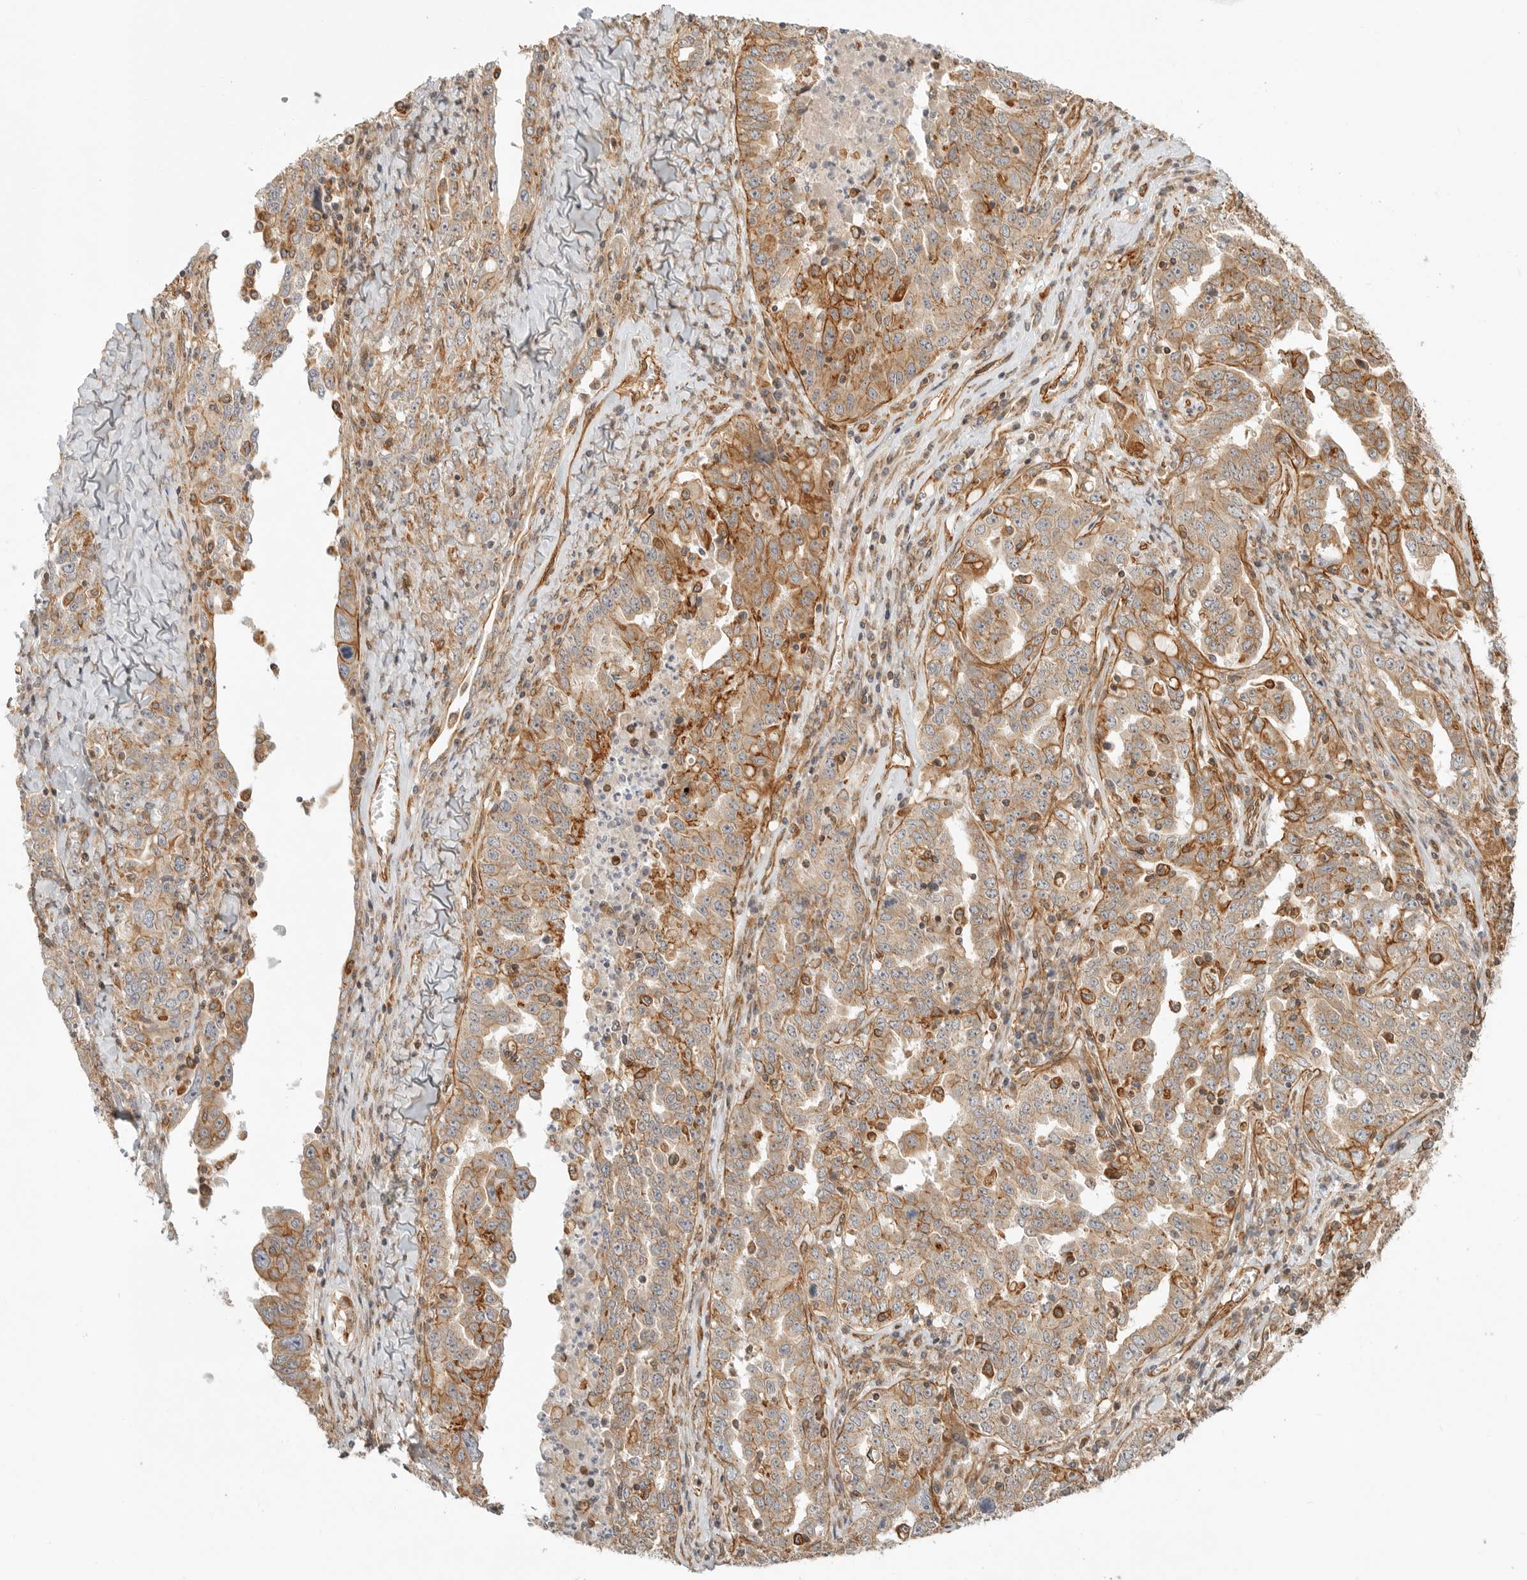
{"staining": {"intensity": "moderate", "quantity": ">75%", "location": "cytoplasmic/membranous"}, "tissue": "ovarian cancer", "cell_type": "Tumor cells", "image_type": "cancer", "snomed": [{"axis": "morphology", "description": "Carcinoma, endometroid"}, {"axis": "topography", "description": "Ovary"}], "caption": "Protein expression analysis of human ovarian cancer (endometroid carcinoma) reveals moderate cytoplasmic/membranous expression in about >75% of tumor cells.", "gene": "ATOH7", "patient": {"sex": "female", "age": 62}}